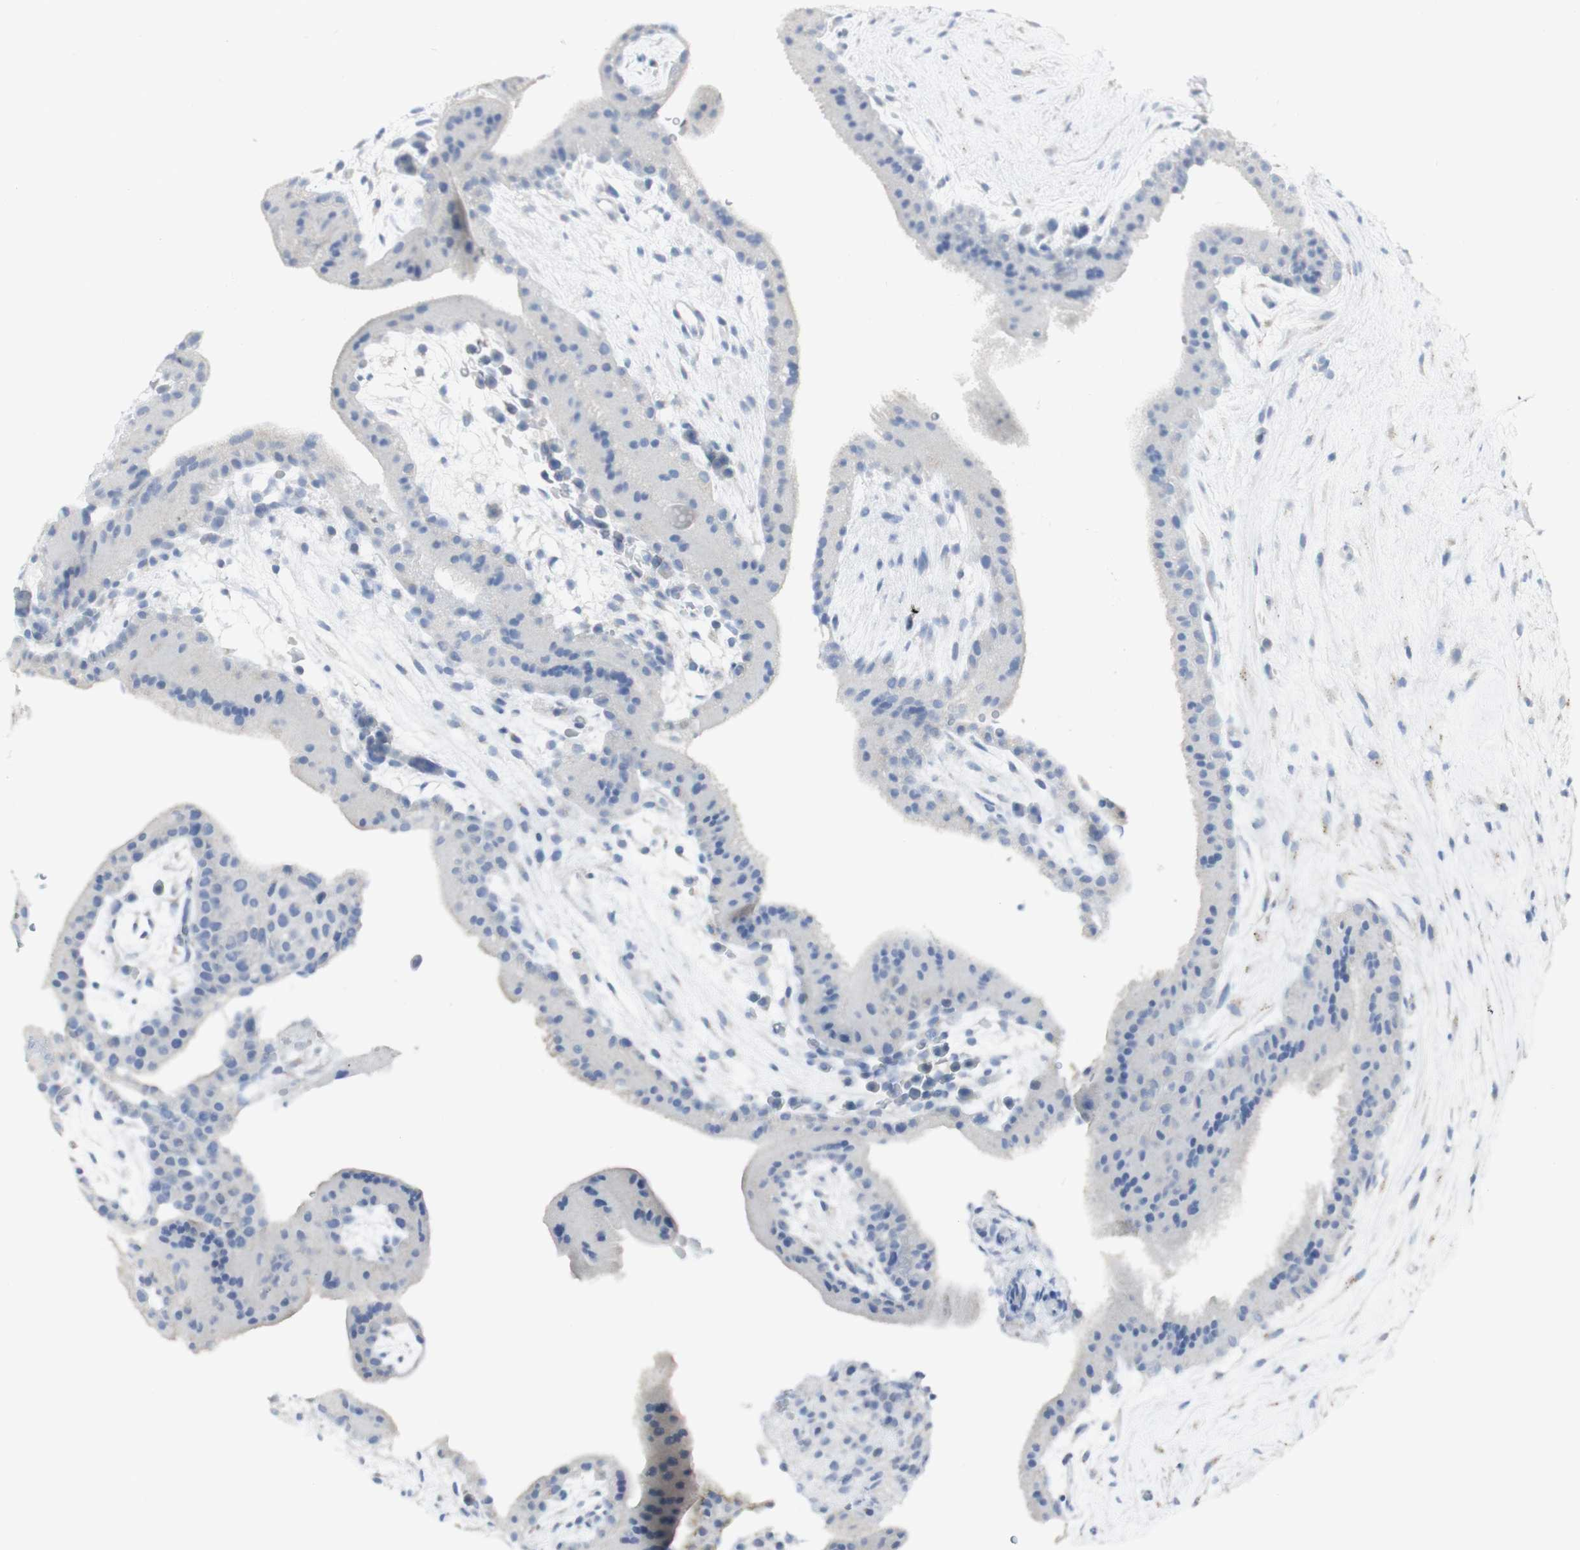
{"staining": {"intensity": "negative", "quantity": "none", "location": "none"}, "tissue": "placenta", "cell_type": "Decidual cells", "image_type": "normal", "snomed": [{"axis": "morphology", "description": "Normal tissue, NOS"}, {"axis": "topography", "description": "Placenta"}], "caption": "This is an IHC histopathology image of normal human placenta. There is no positivity in decidual cells.", "gene": "CD207", "patient": {"sex": "female", "age": 19}}